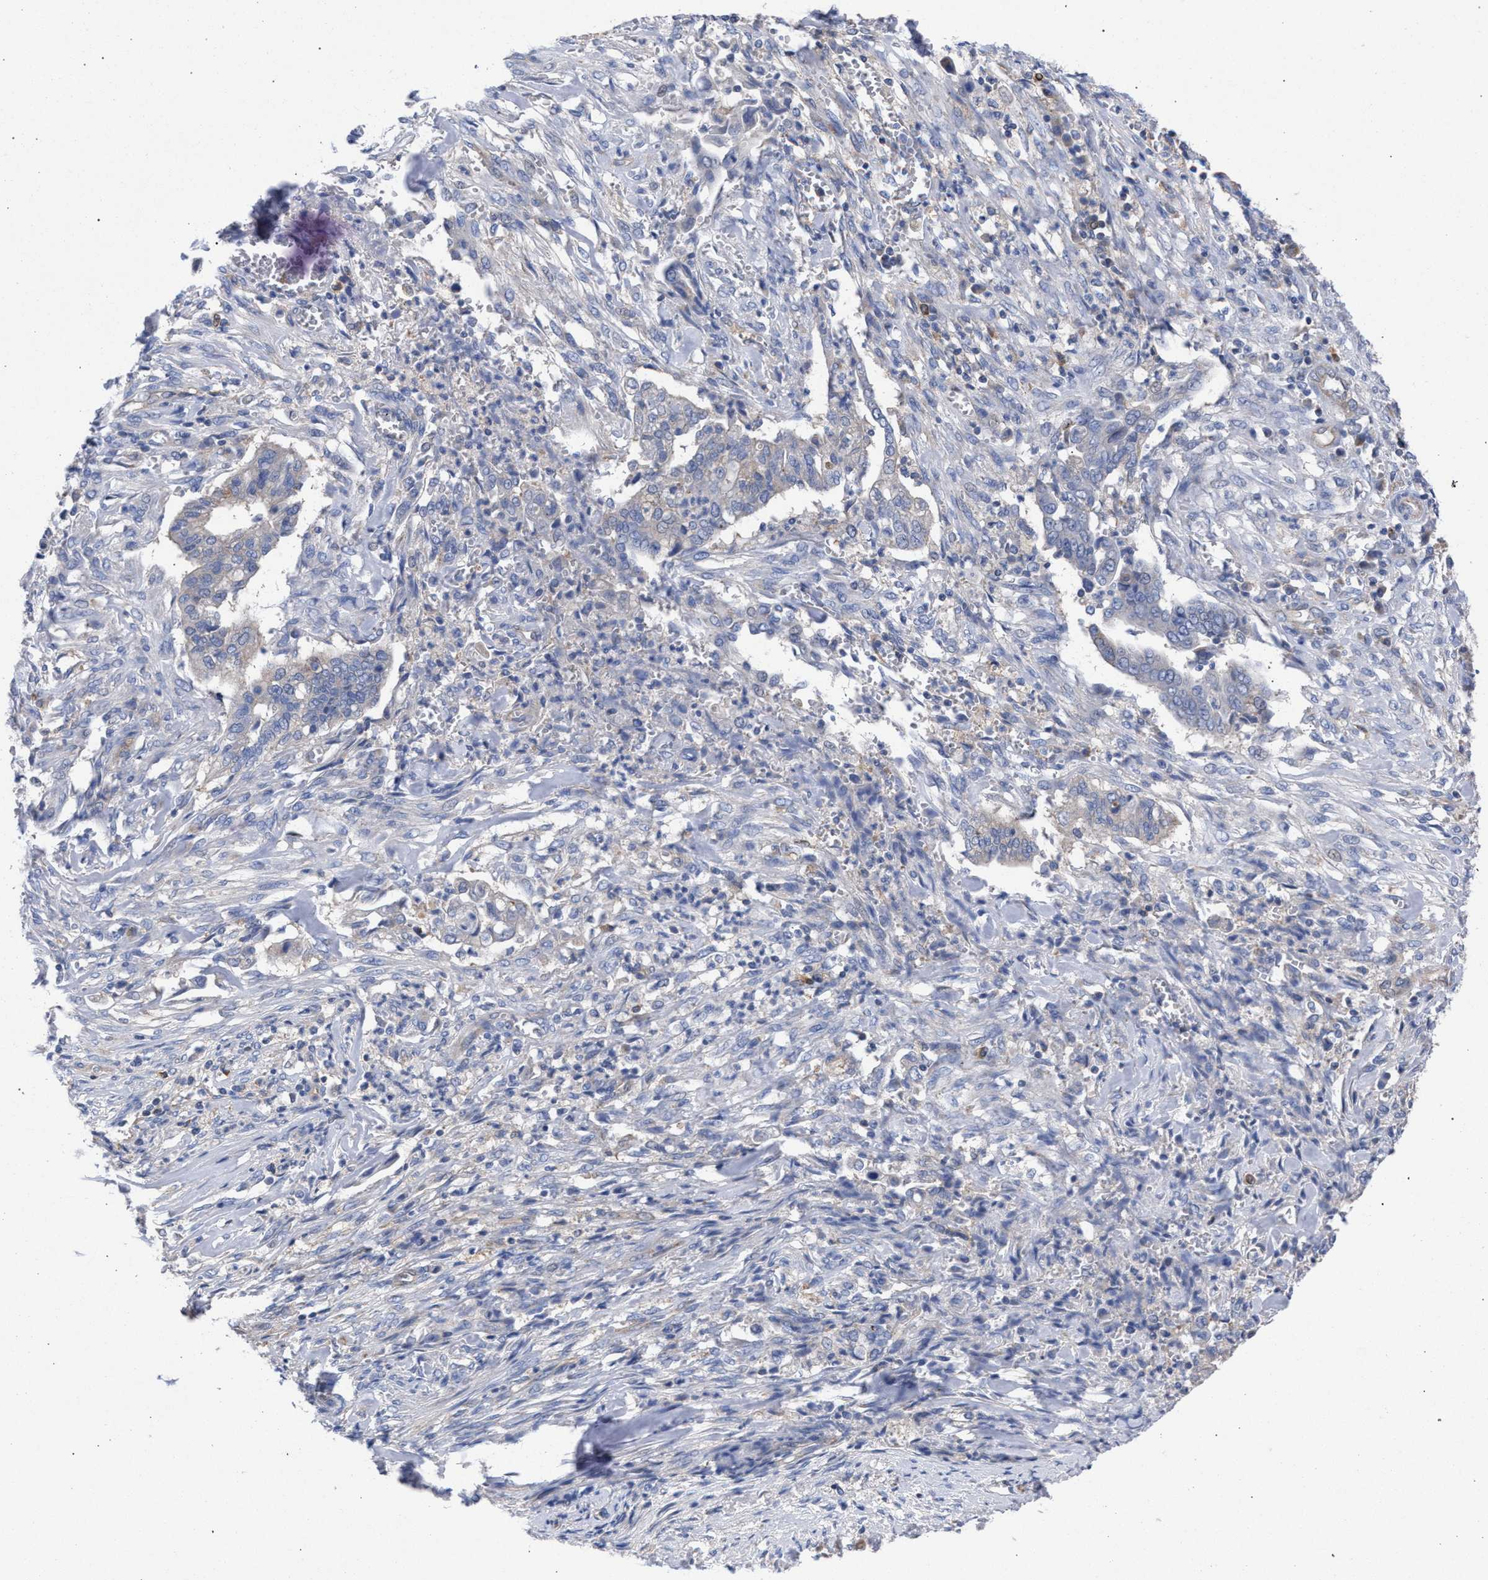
{"staining": {"intensity": "negative", "quantity": "none", "location": "none"}, "tissue": "cervical cancer", "cell_type": "Tumor cells", "image_type": "cancer", "snomed": [{"axis": "morphology", "description": "Adenocarcinoma, NOS"}, {"axis": "topography", "description": "Cervix"}], "caption": "Tumor cells show no significant staining in cervical adenocarcinoma.", "gene": "GMPR", "patient": {"sex": "female", "age": 44}}